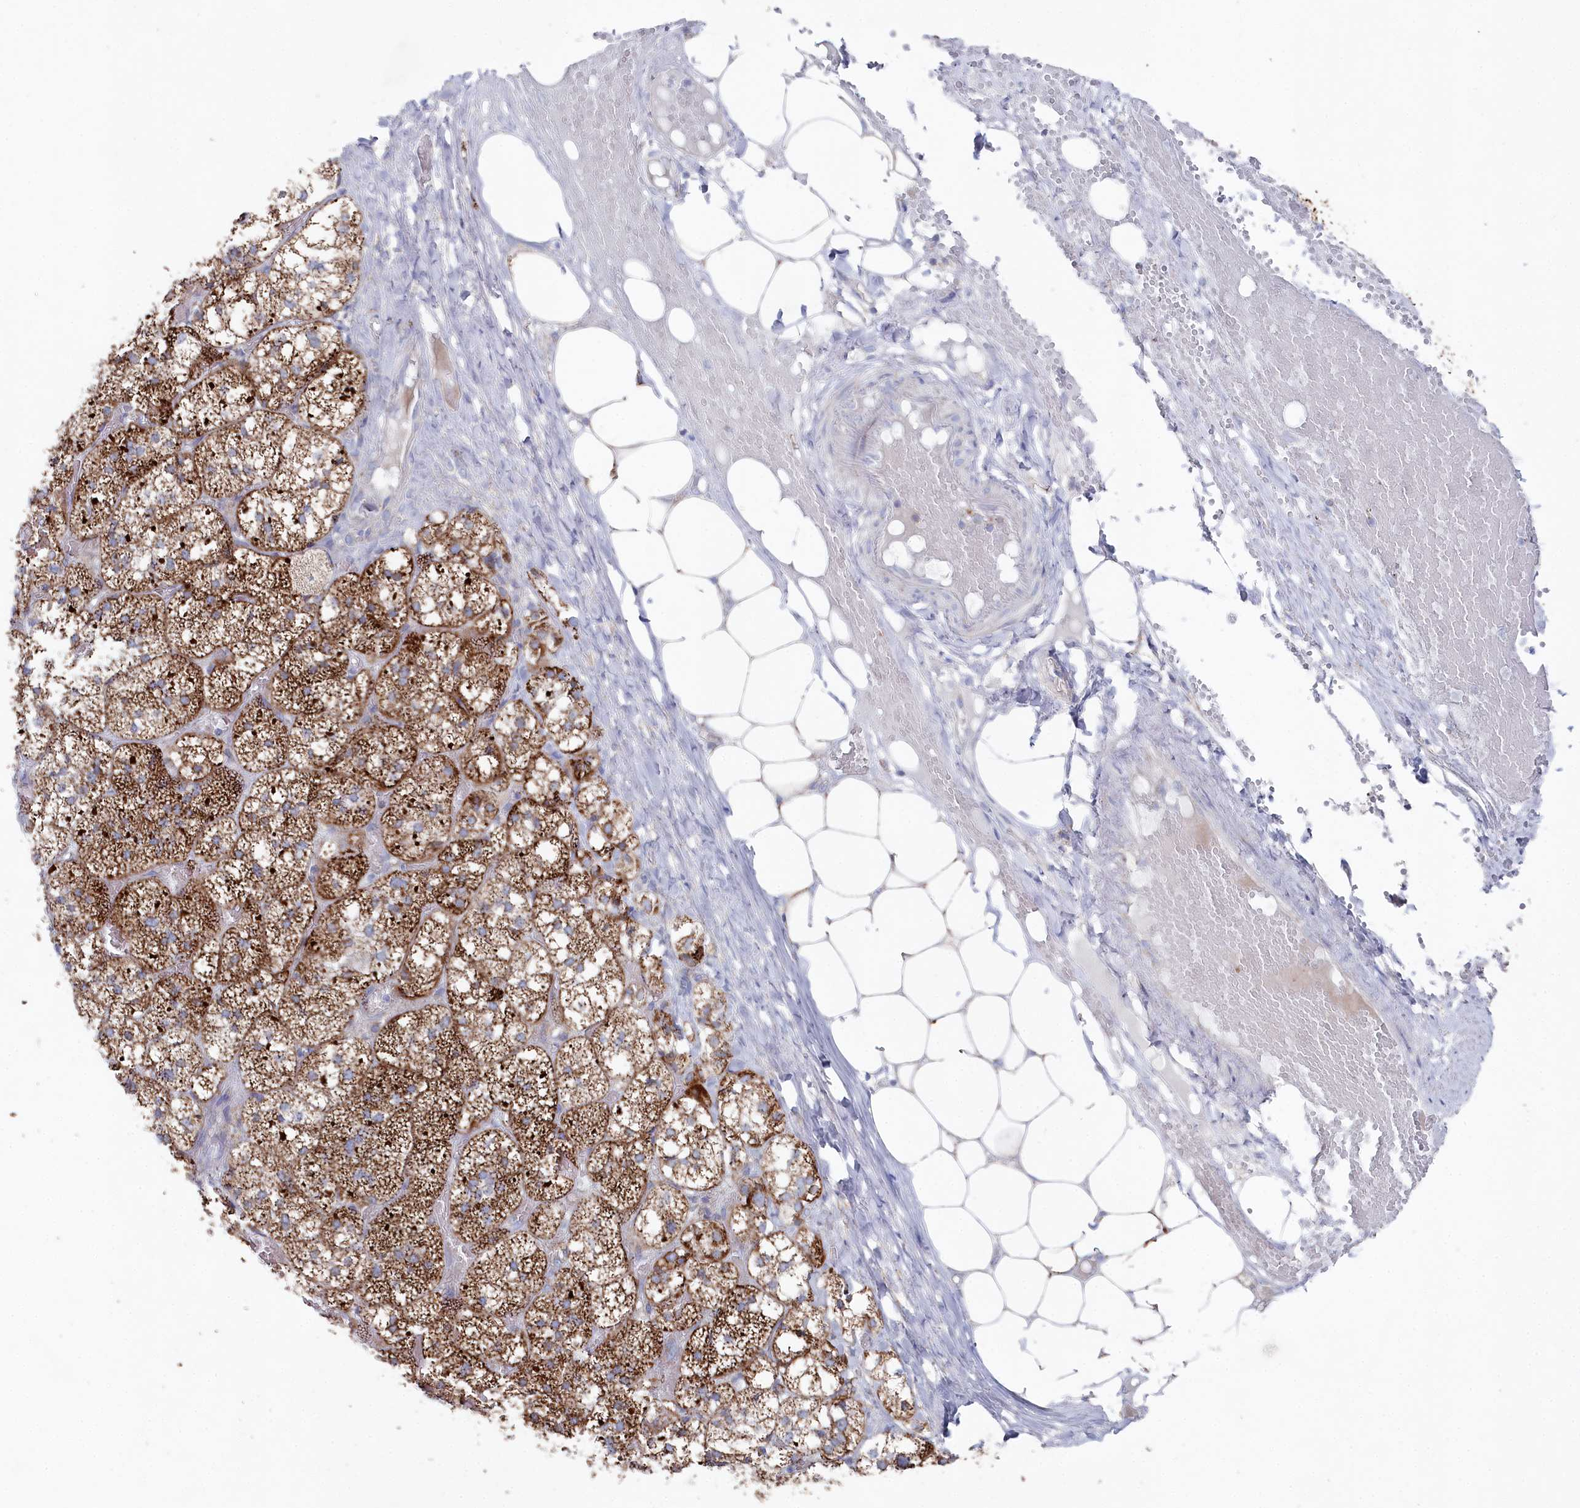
{"staining": {"intensity": "strong", "quantity": "25%-75%", "location": "cytoplasmic/membranous"}, "tissue": "adrenal gland", "cell_type": "Glandular cells", "image_type": "normal", "snomed": [{"axis": "morphology", "description": "Normal tissue, NOS"}, {"axis": "topography", "description": "Adrenal gland"}], "caption": "This micrograph shows IHC staining of unremarkable human adrenal gland, with high strong cytoplasmic/membranous staining in approximately 25%-75% of glandular cells.", "gene": "GLS2", "patient": {"sex": "female", "age": 61}}